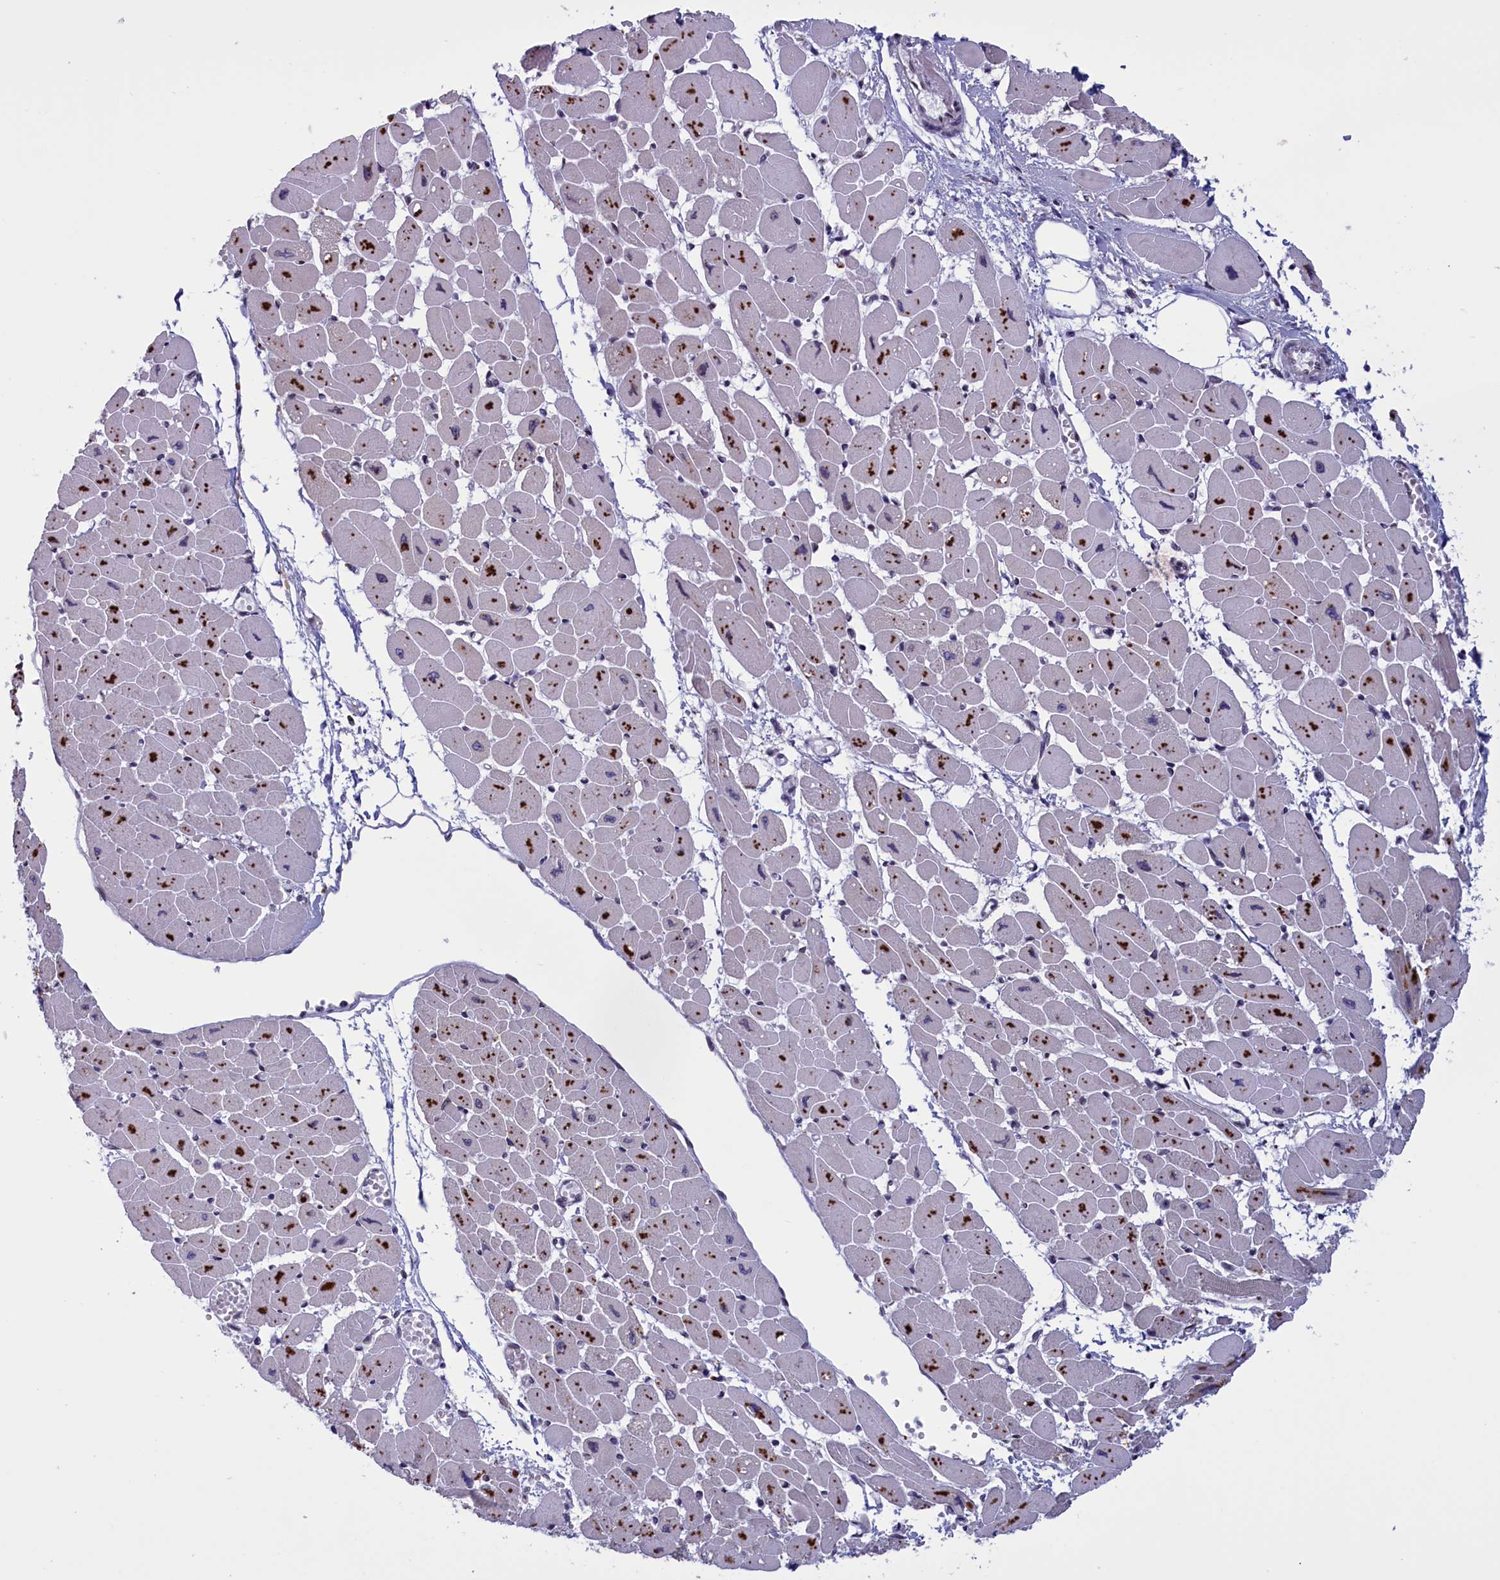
{"staining": {"intensity": "weak", "quantity": "25%-75%", "location": "cytoplasmic/membranous"}, "tissue": "heart muscle", "cell_type": "Cardiomyocytes", "image_type": "normal", "snomed": [{"axis": "morphology", "description": "Normal tissue, NOS"}, {"axis": "topography", "description": "Heart"}], "caption": "Protein expression analysis of unremarkable heart muscle reveals weak cytoplasmic/membranous positivity in about 25%-75% of cardiomyocytes. The staining was performed using DAB to visualize the protein expression in brown, while the nuclei were stained in blue with hematoxylin (Magnification: 20x).", "gene": "PARS2", "patient": {"sex": "female", "age": 54}}